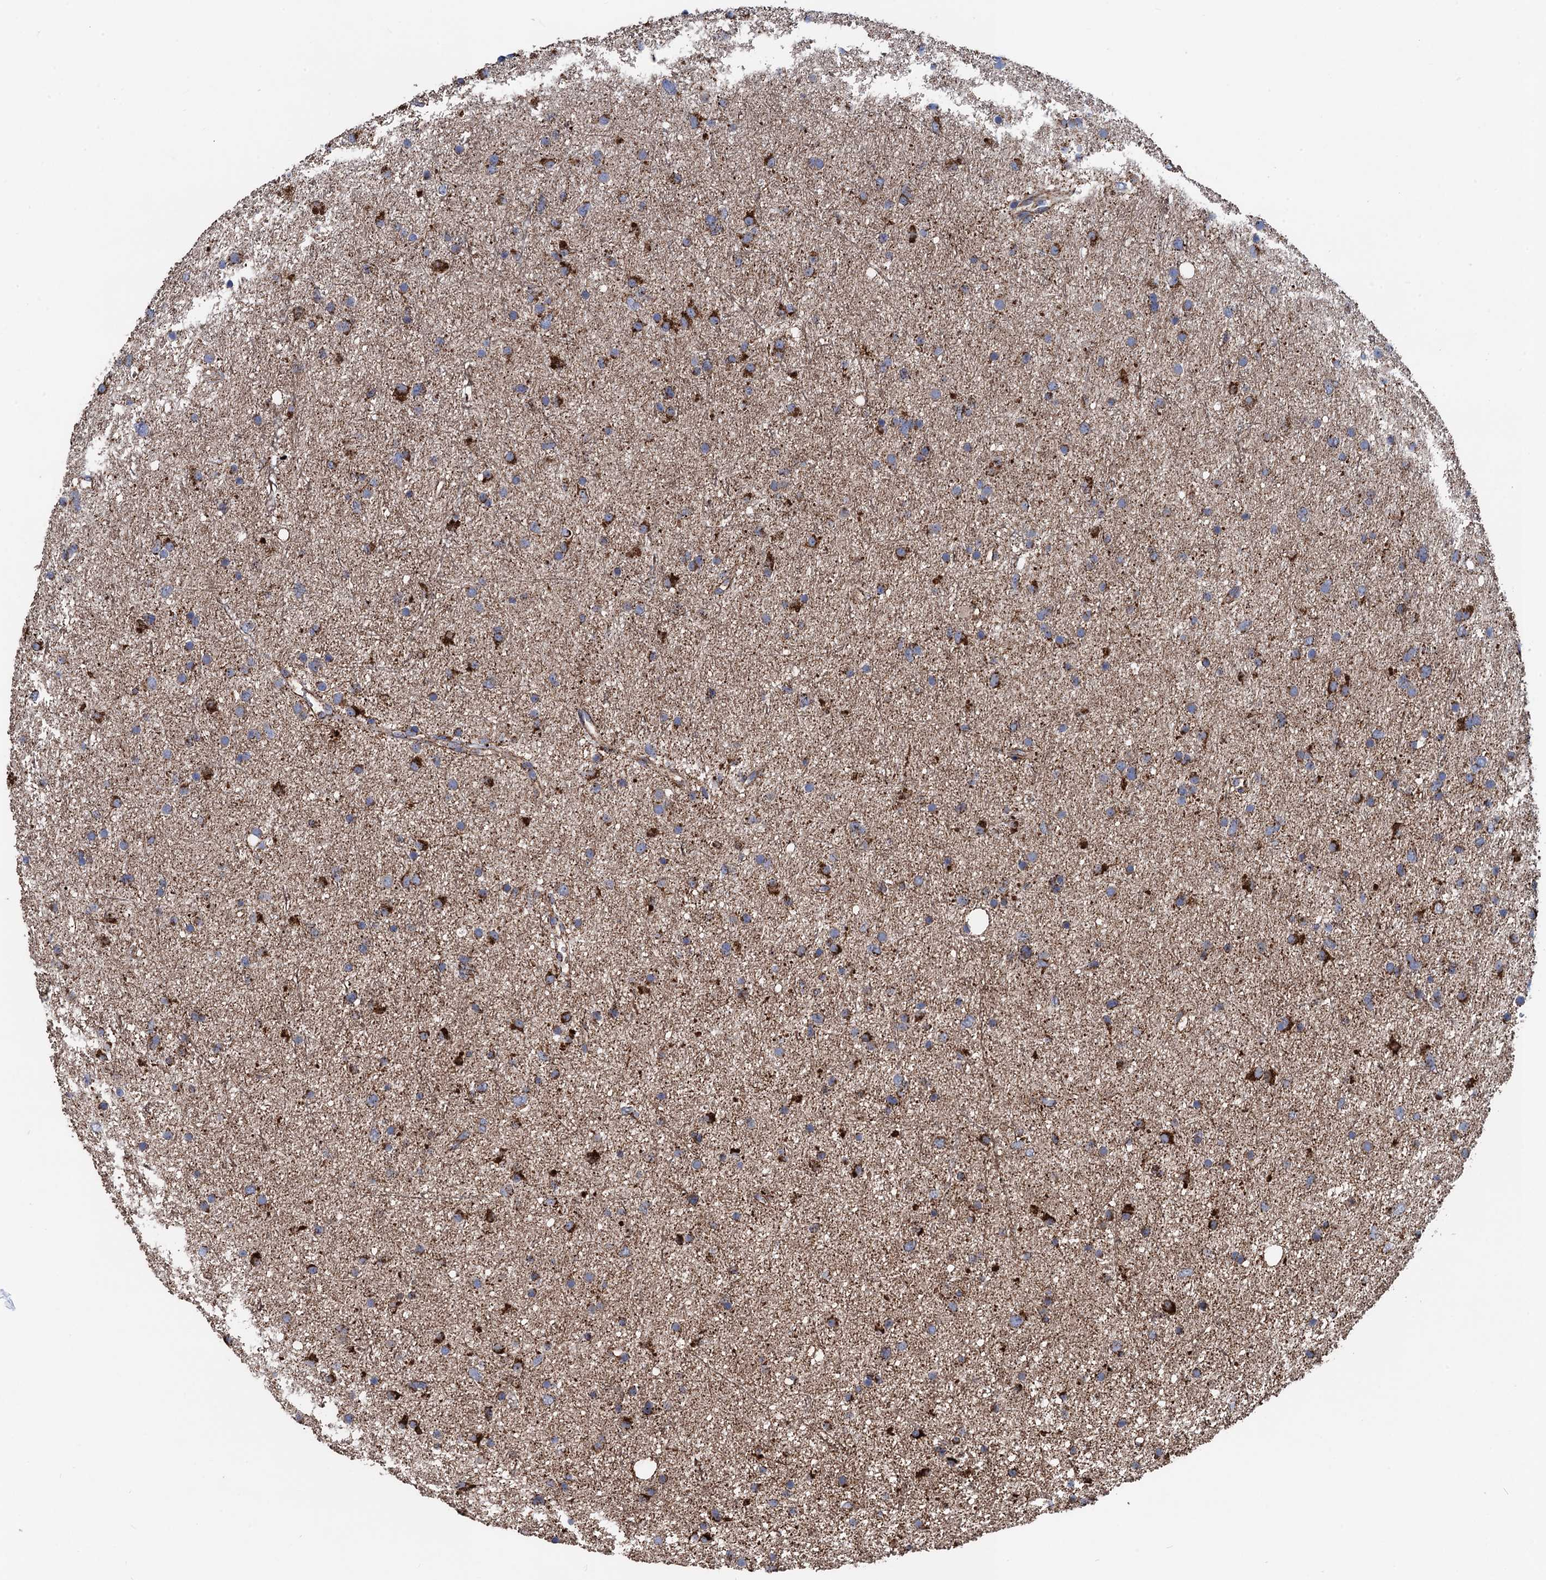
{"staining": {"intensity": "moderate", "quantity": "25%-75%", "location": "cytoplasmic/membranous"}, "tissue": "glioma", "cell_type": "Tumor cells", "image_type": "cancer", "snomed": [{"axis": "morphology", "description": "Glioma, malignant, Low grade"}, {"axis": "topography", "description": "Cerebral cortex"}], "caption": "IHC photomicrograph of neoplastic tissue: malignant glioma (low-grade) stained using immunohistochemistry reveals medium levels of moderate protein expression localized specifically in the cytoplasmic/membranous of tumor cells, appearing as a cytoplasmic/membranous brown color.", "gene": "DGLUCY", "patient": {"sex": "female", "age": 39}}